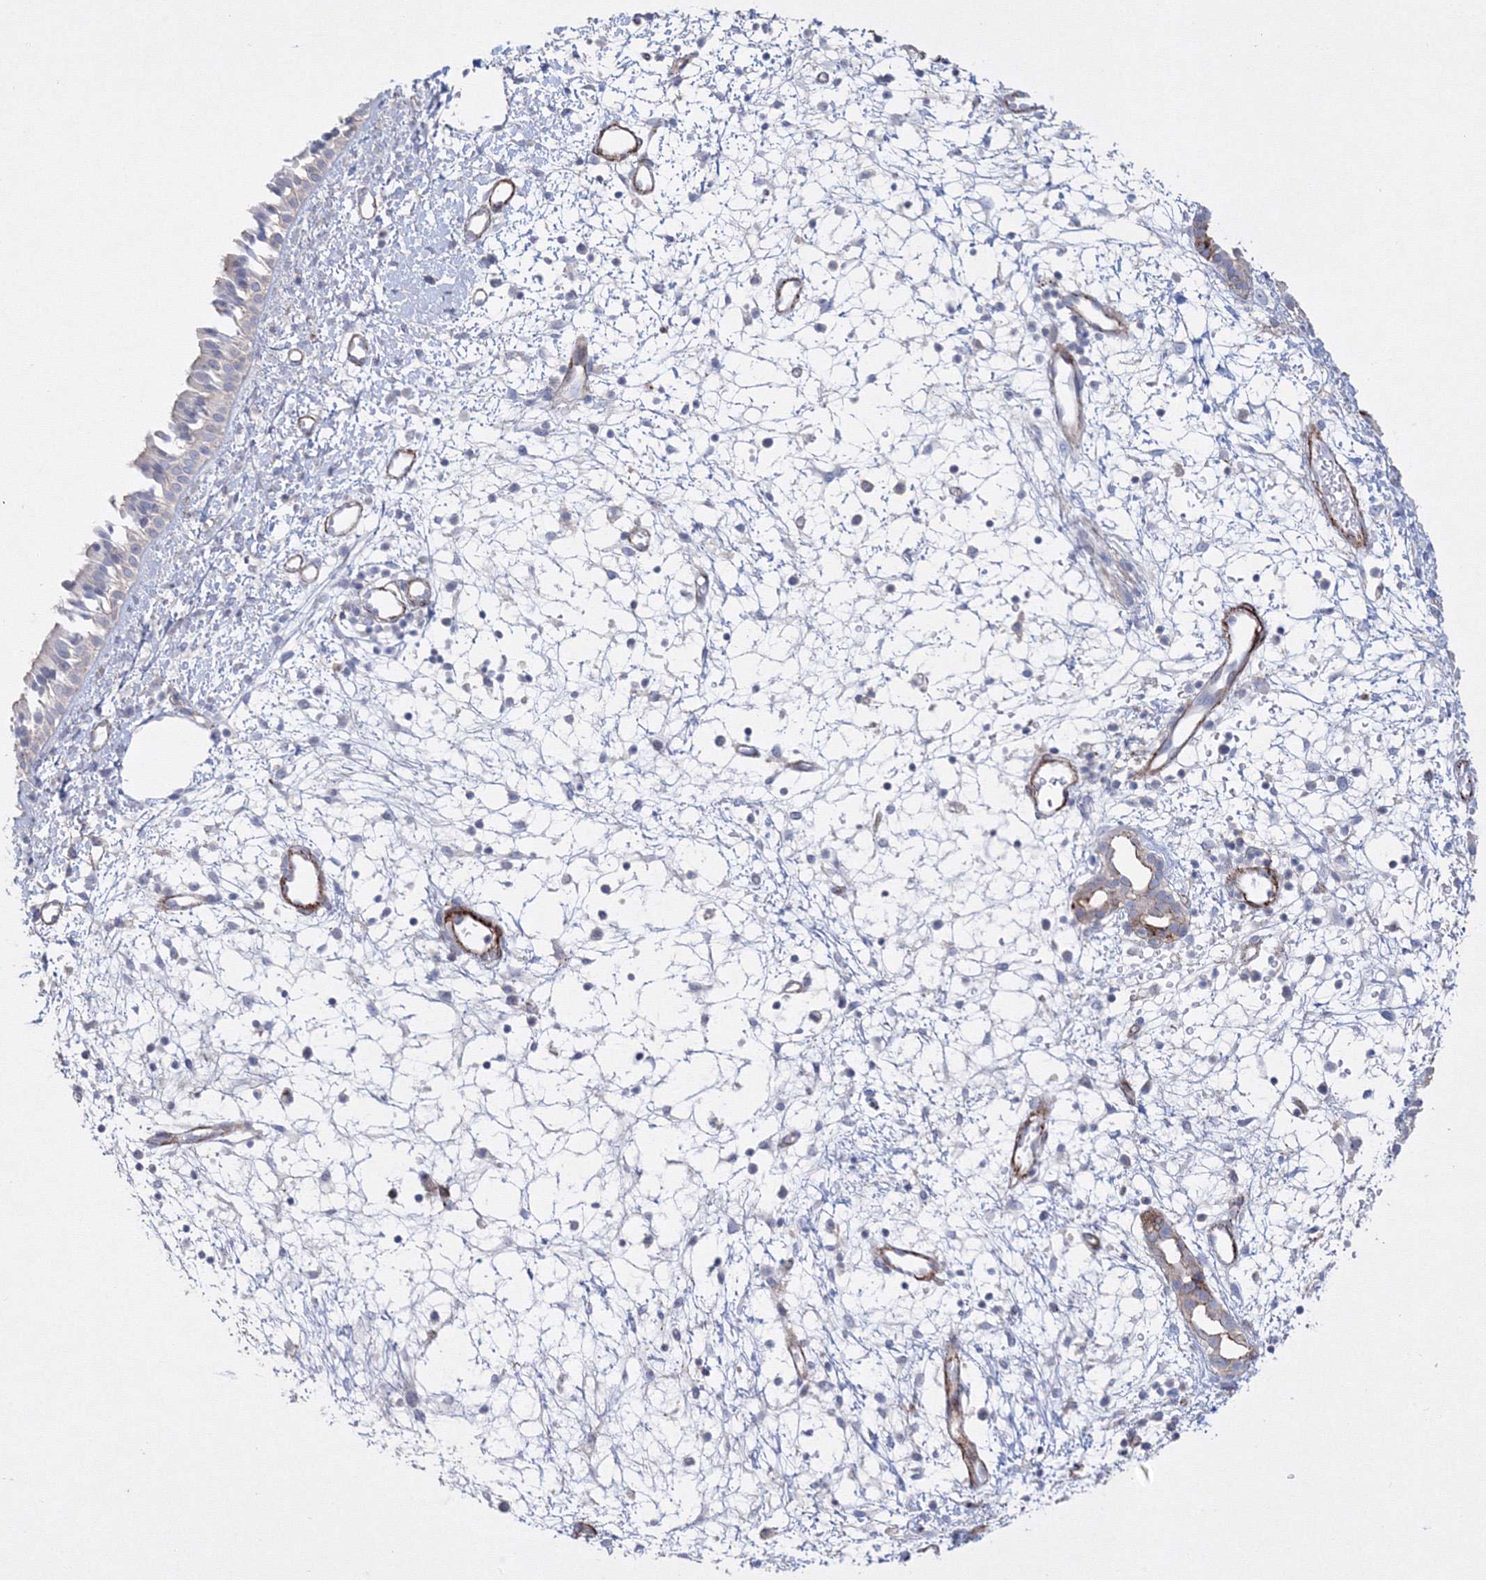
{"staining": {"intensity": "weak", "quantity": "<25%", "location": "cytoplasmic/membranous"}, "tissue": "nasopharynx", "cell_type": "Respiratory epithelial cells", "image_type": "normal", "snomed": [{"axis": "morphology", "description": "Normal tissue, NOS"}, {"axis": "topography", "description": "Nasopharynx"}], "caption": "Respiratory epithelial cells show no significant expression in unremarkable nasopharynx.", "gene": "GPR82", "patient": {"sex": "male", "age": 22}}